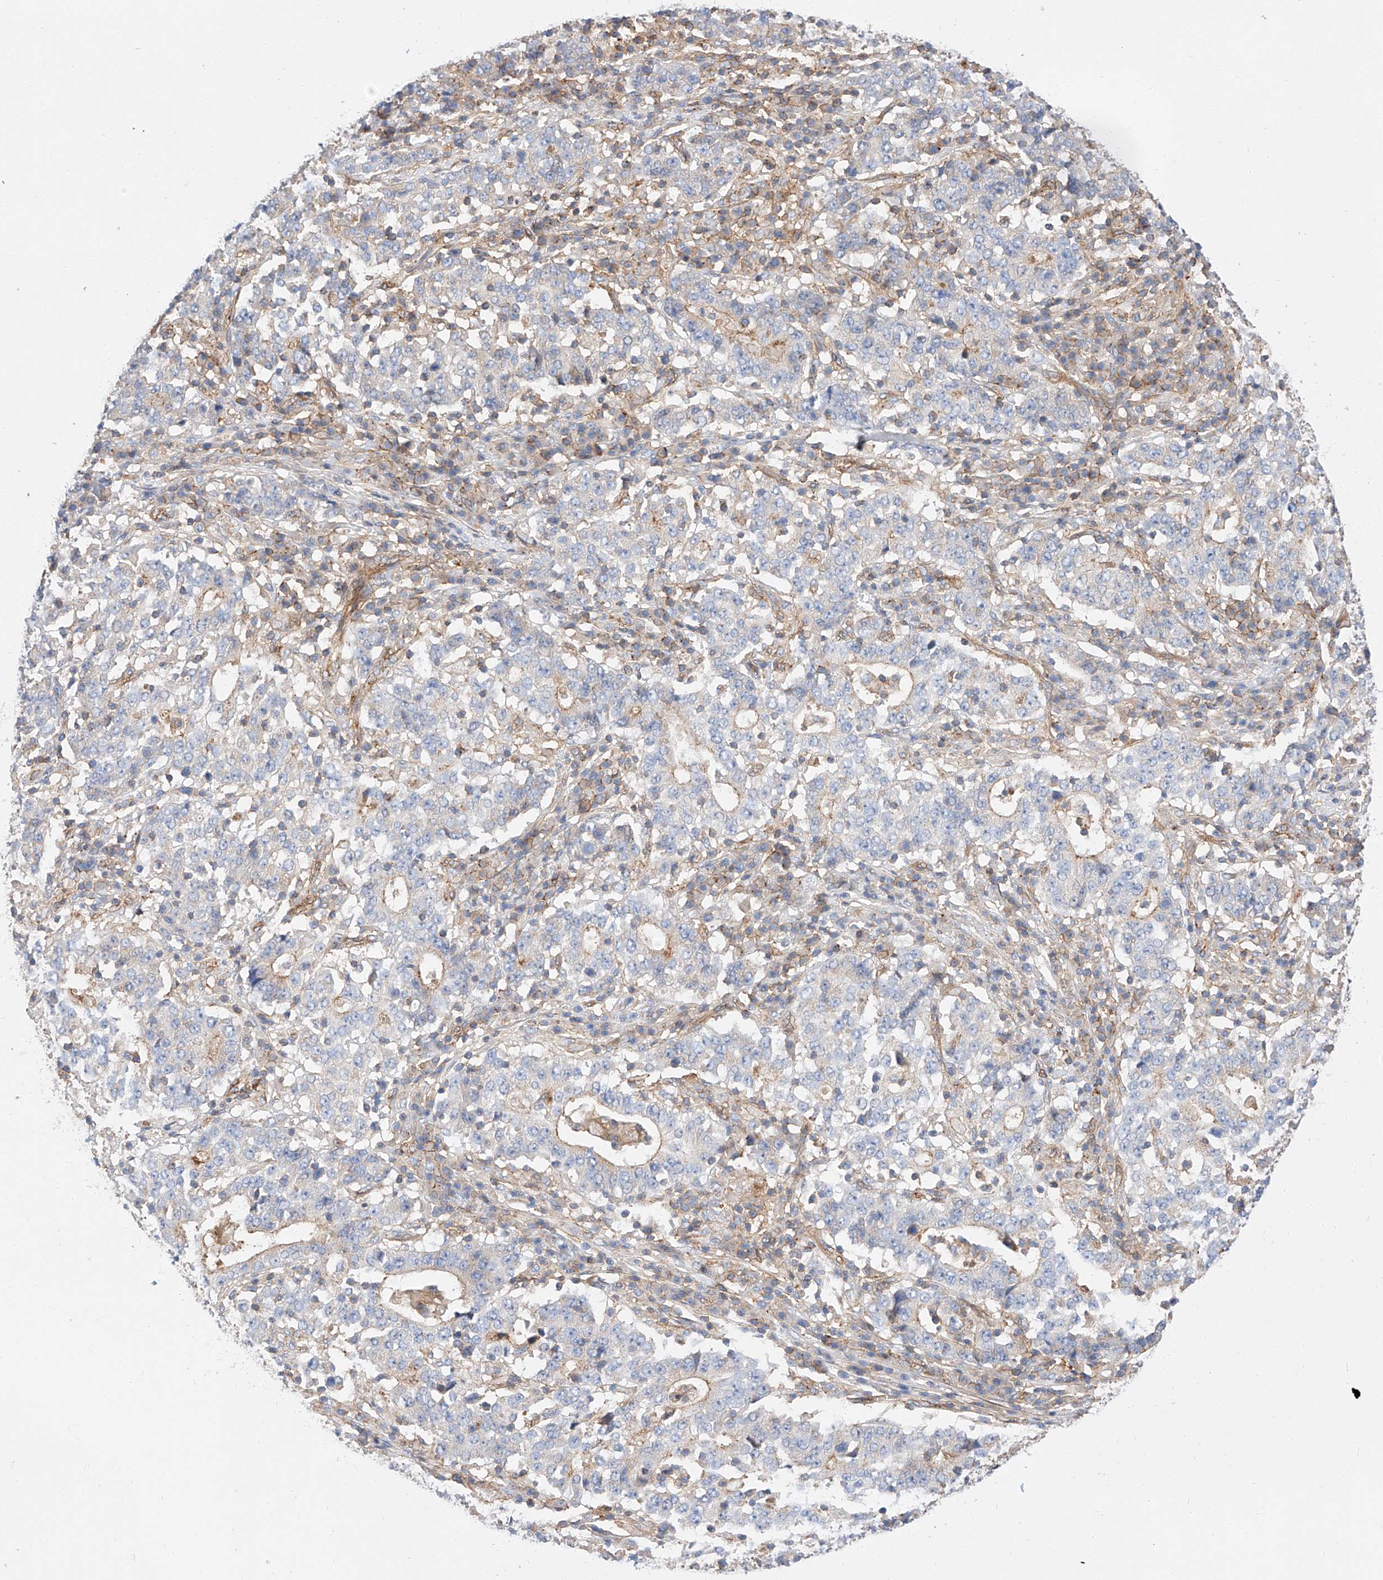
{"staining": {"intensity": "negative", "quantity": "none", "location": "none"}, "tissue": "stomach cancer", "cell_type": "Tumor cells", "image_type": "cancer", "snomed": [{"axis": "morphology", "description": "Adenocarcinoma, NOS"}, {"axis": "topography", "description": "Stomach"}], "caption": "Image shows no protein expression in tumor cells of stomach adenocarcinoma tissue. The staining was performed using DAB (3,3'-diaminobenzidine) to visualize the protein expression in brown, while the nuclei were stained in blue with hematoxylin (Magnification: 20x).", "gene": "HAUS4", "patient": {"sex": "male", "age": 59}}